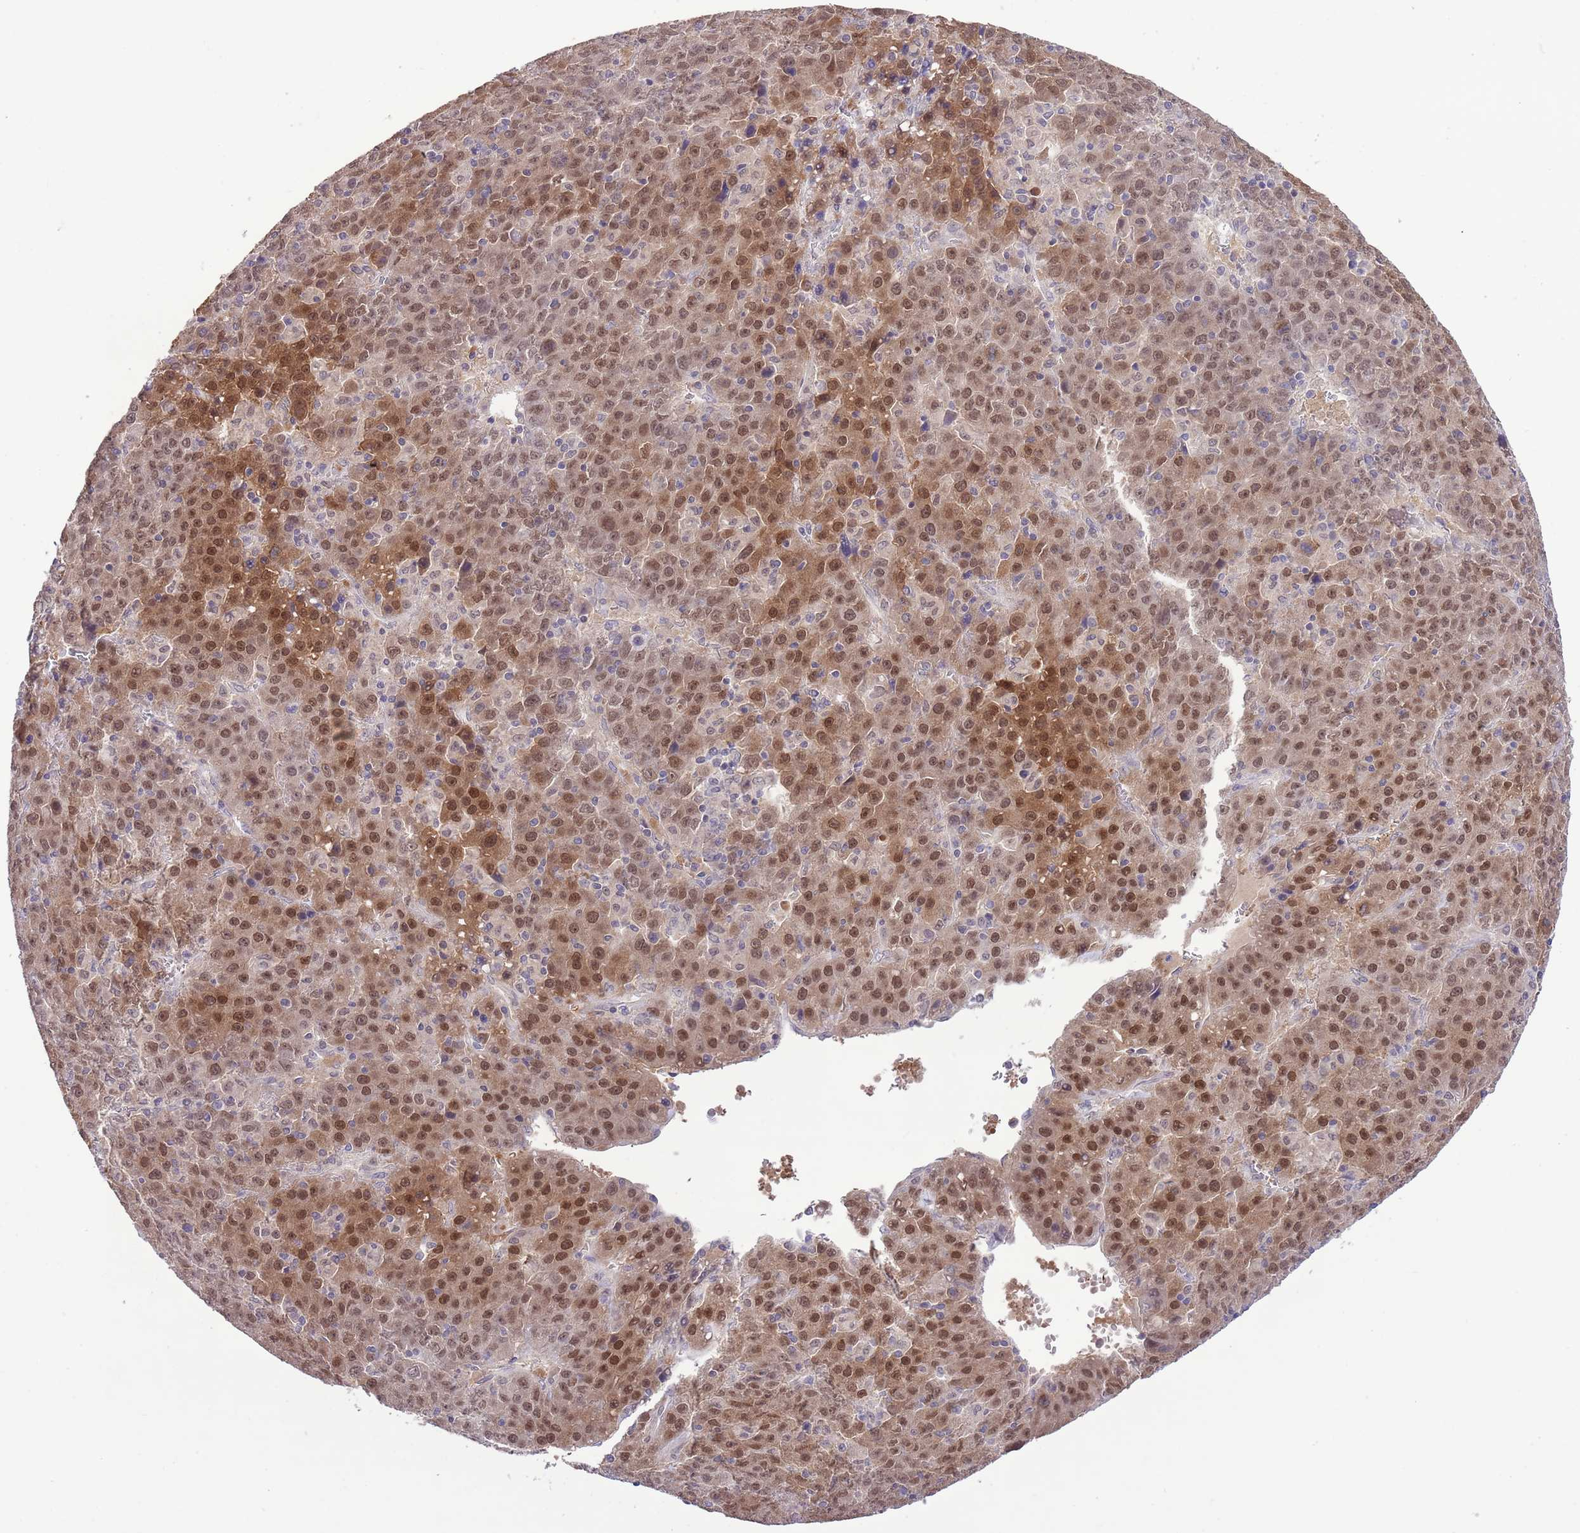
{"staining": {"intensity": "moderate", "quantity": ">75%", "location": "cytoplasmic/membranous,nuclear"}, "tissue": "liver cancer", "cell_type": "Tumor cells", "image_type": "cancer", "snomed": [{"axis": "morphology", "description": "Carcinoma, Hepatocellular, NOS"}, {"axis": "topography", "description": "Liver"}], "caption": "Immunohistochemical staining of liver cancer demonstrates medium levels of moderate cytoplasmic/membranous and nuclear protein positivity in approximately >75% of tumor cells.", "gene": "GALK2", "patient": {"sex": "female", "age": 53}}